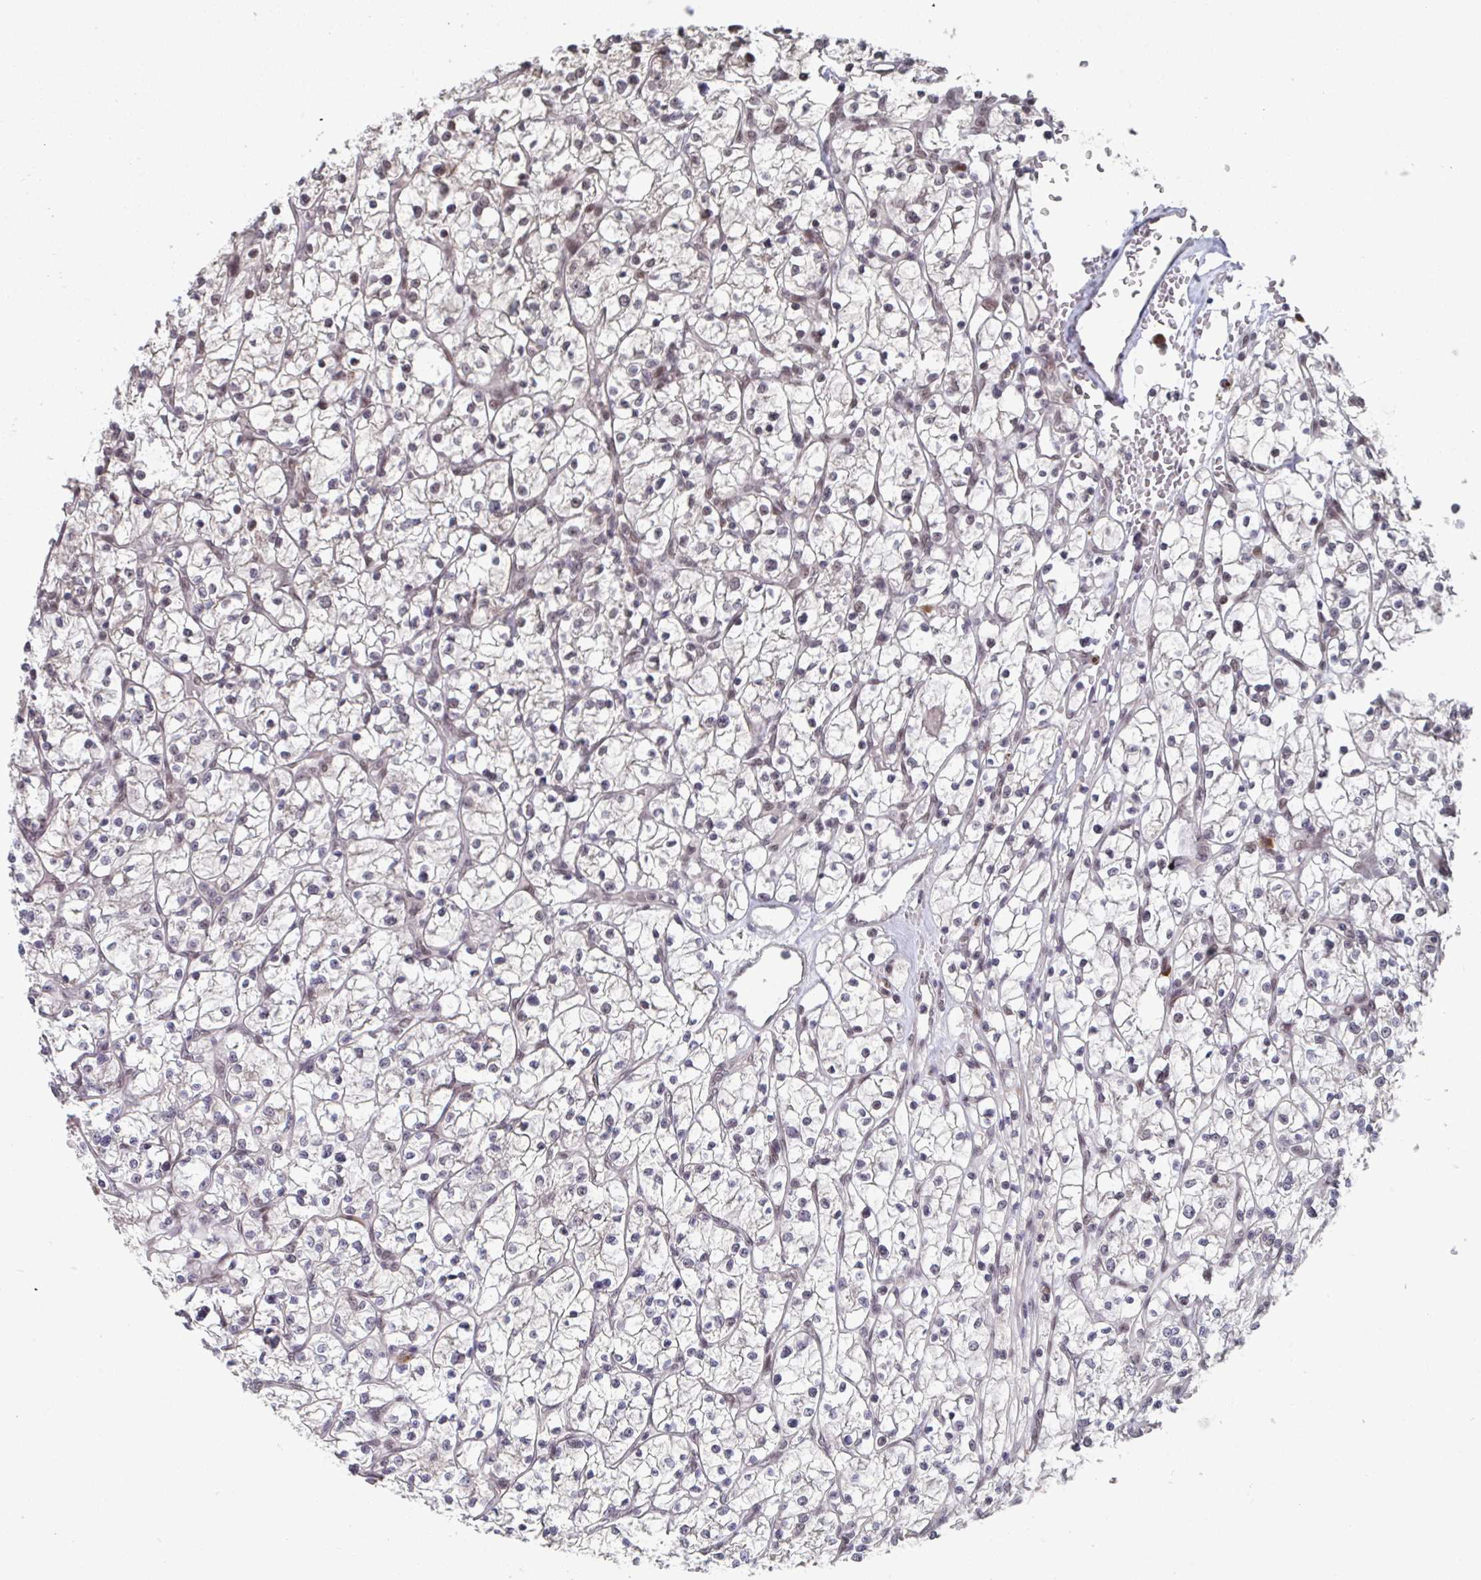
{"staining": {"intensity": "negative", "quantity": "none", "location": "none"}, "tissue": "renal cancer", "cell_type": "Tumor cells", "image_type": "cancer", "snomed": [{"axis": "morphology", "description": "Adenocarcinoma, NOS"}, {"axis": "topography", "description": "Kidney"}], "caption": "DAB (3,3'-diaminobenzidine) immunohistochemical staining of human renal adenocarcinoma shows no significant positivity in tumor cells.", "gene": "JMJD1C", "patient": {"sex": "female", "age": 64}}